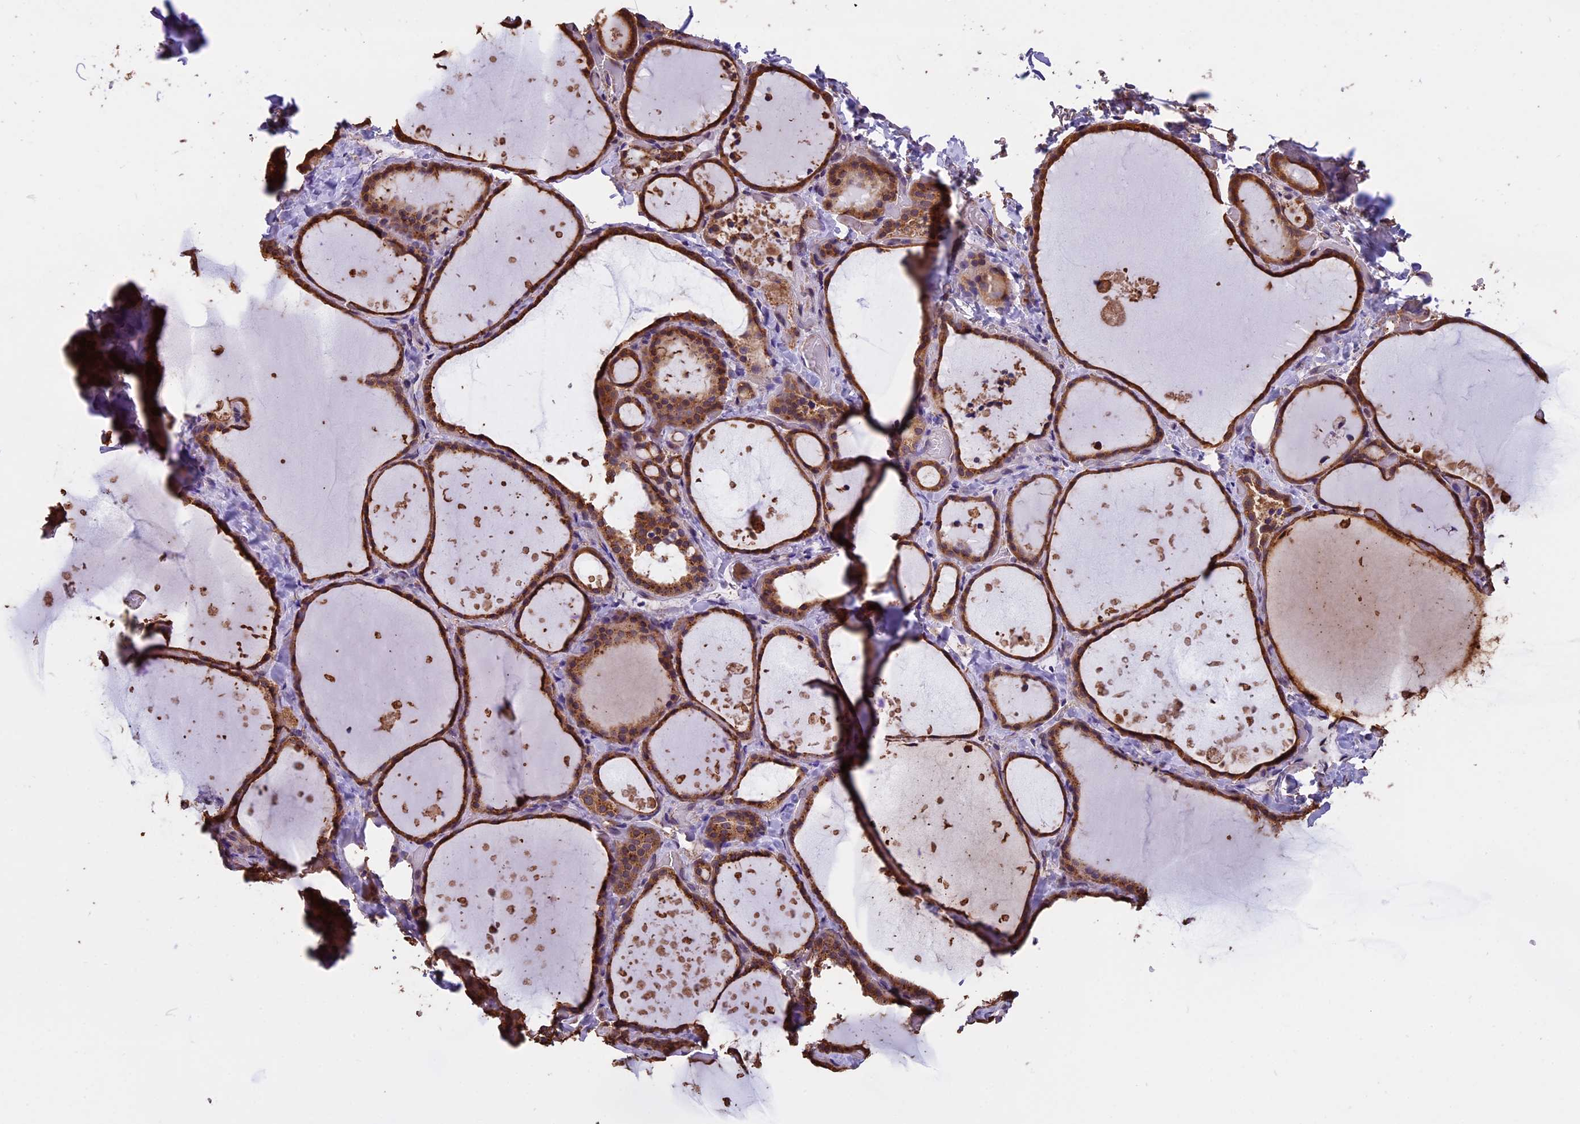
{"staining": {"intensity": "moderate", "quantity": ">75%", "location": "cytoplasmic/membranous"}, "tissue": "thyroid gland", "cell_type": "Glandular cells", "image_type": "normal", "snomed": [{"axis": "morphology", "description": "Normal tissue, NOS"}, {"axis": "topography", "description": "Thyroid gland"}], "caption": "High-magnification brightfield microscopy of unremarkable thyroid gland stained with DAB (brown) and counterstained with hematoxylin (blue). glandular cells exhibit moderate cytoplasmic/membranous positivity is seen in about>75% of cells. (DAB (3,3'-diaminobenzidine) = brown stain, brightfield microscopy at high magnification).", "gene": "CHMP2A", "patient": {"sex": "female", "age": 44}}